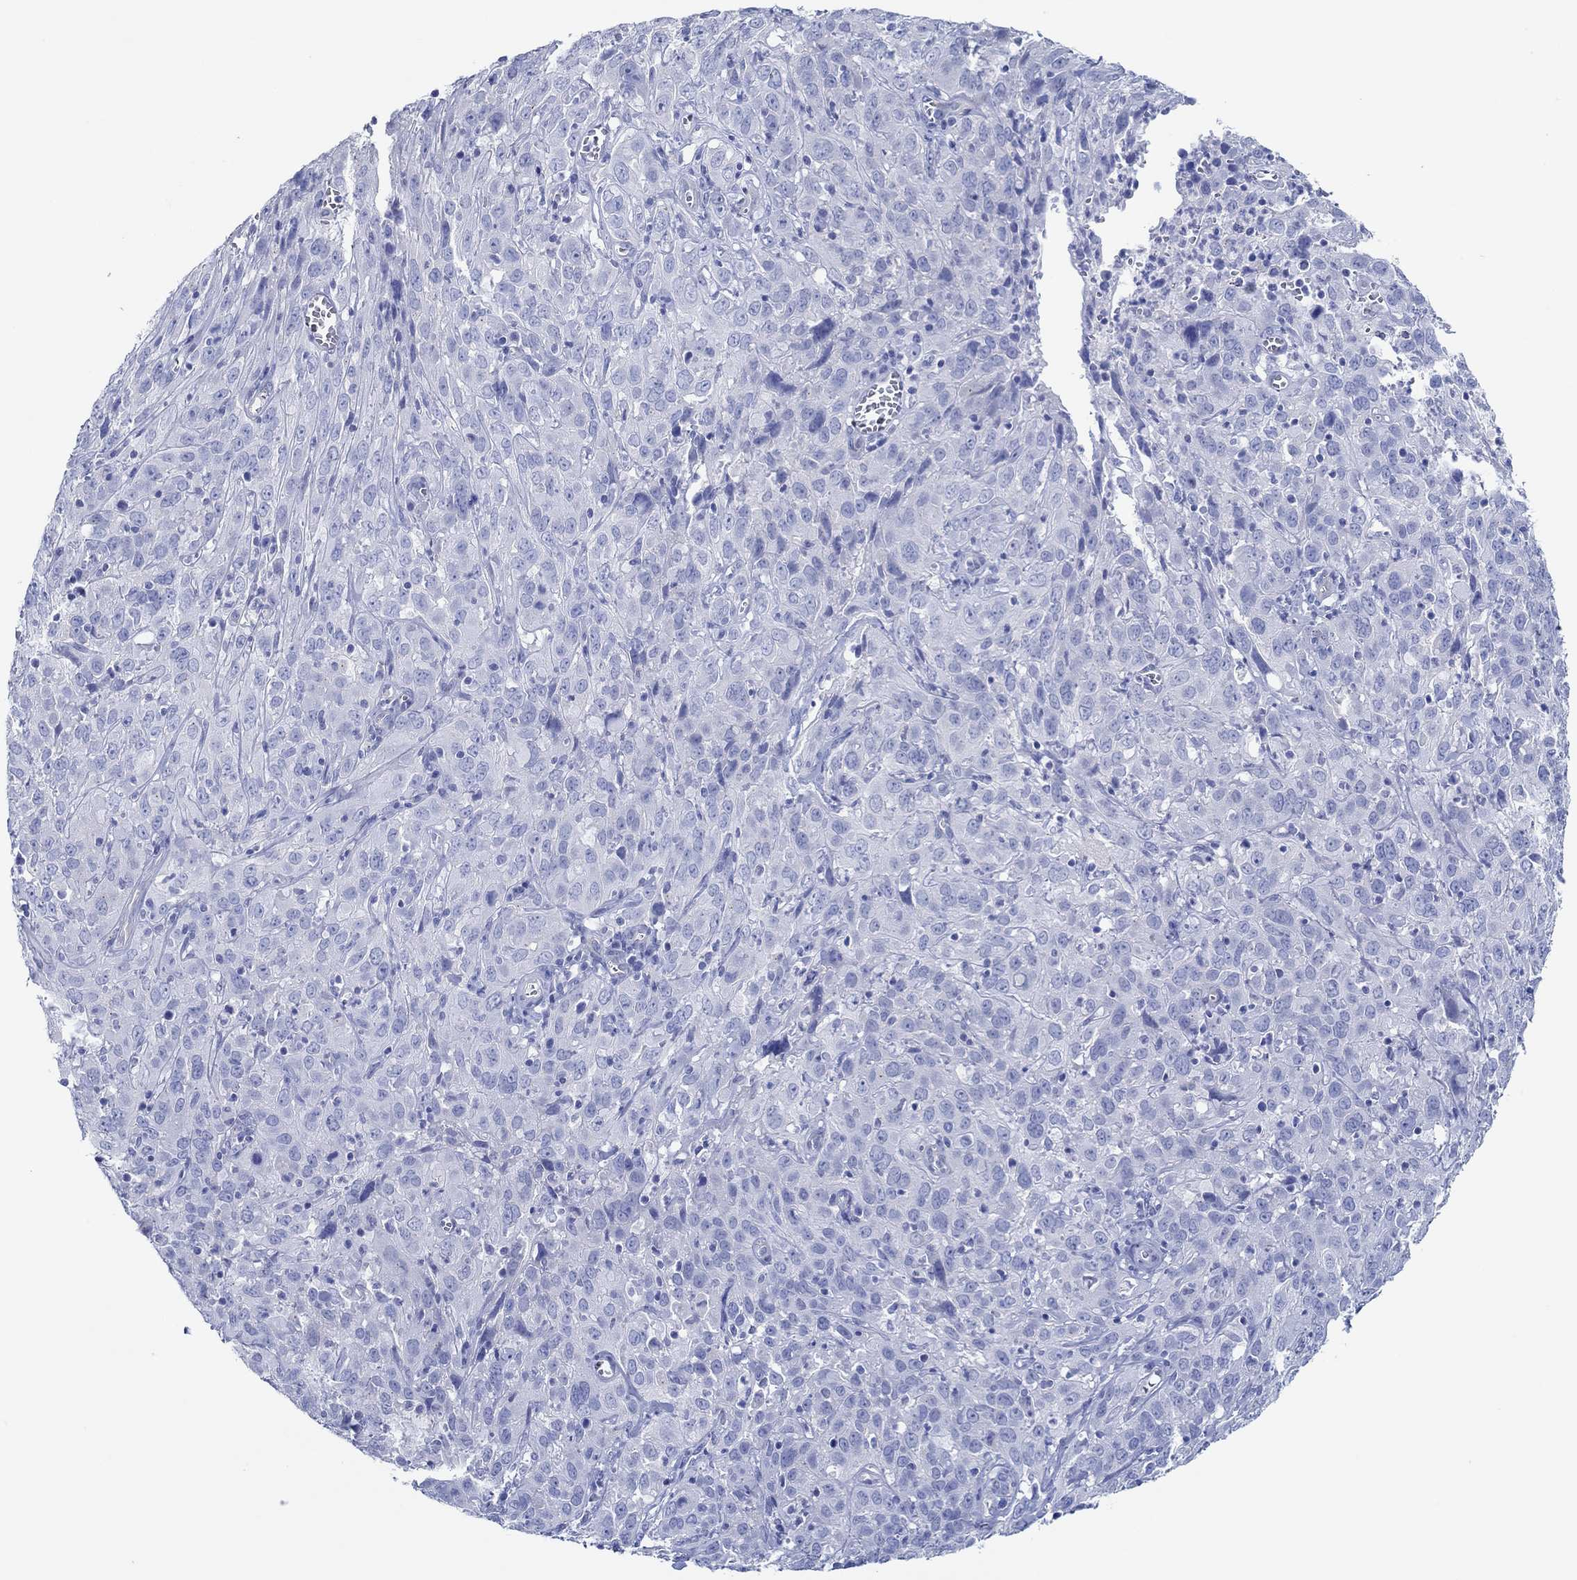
{"staining": {"intensity": "negative", "quantity": "none", "location": "none"}, "tissue": "cervical cancer", "cell_type": "Tumor cells", "image_type": "cancer", "snomed": [{"axis": "morphology", "description": "Squamous cell carcinoma, NOS"}, {"axis": "topography", "description": "Cervix"}], "caption": "An immunohistochemistry (IHC) histopathology image of squamous cell carcinoma (cervical) is shown. There is no staining in tumor cells of squamous cell carcinoma (cervical).", "gene": "IGFBP6", "patient": {"sex": "female", "age": 32}}